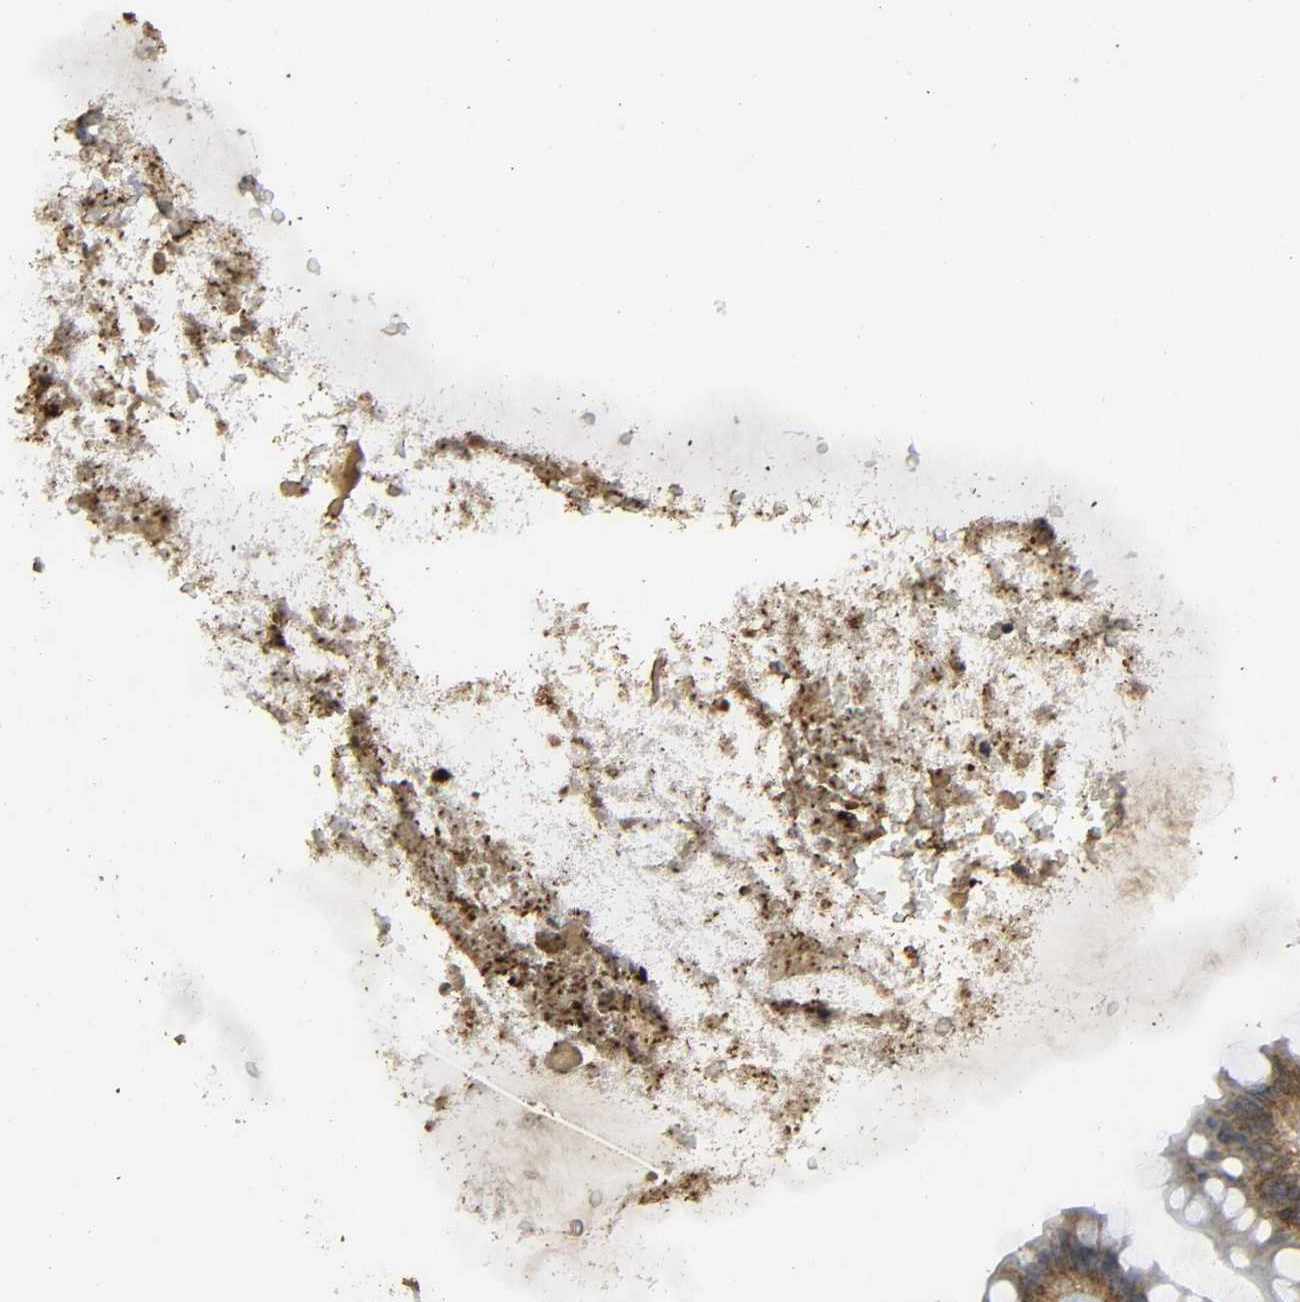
{"staining": {"intensity": "moderate", "quantity": ">75%", "location": "cytoplasmic/membranous"}, "tissue": "colon", "cell_type": "Endothelial cells", "image_type": "normal", "snomed": [{"axis": "morphology", "description": "Normal tissue, NOS"}, {"axis": "topography", "description": "Smooth muscle"}, {"axis": "topography", "description": "Colon"}], "caption": "Colon stained for a protein displays moderate cytoplasmic/membranous positivity in endothelial cells. (DAB IHC with brightfield microscopy, high magnification).", "gene": "DDX6", "patient": {"sex": "male", "age": 67}}